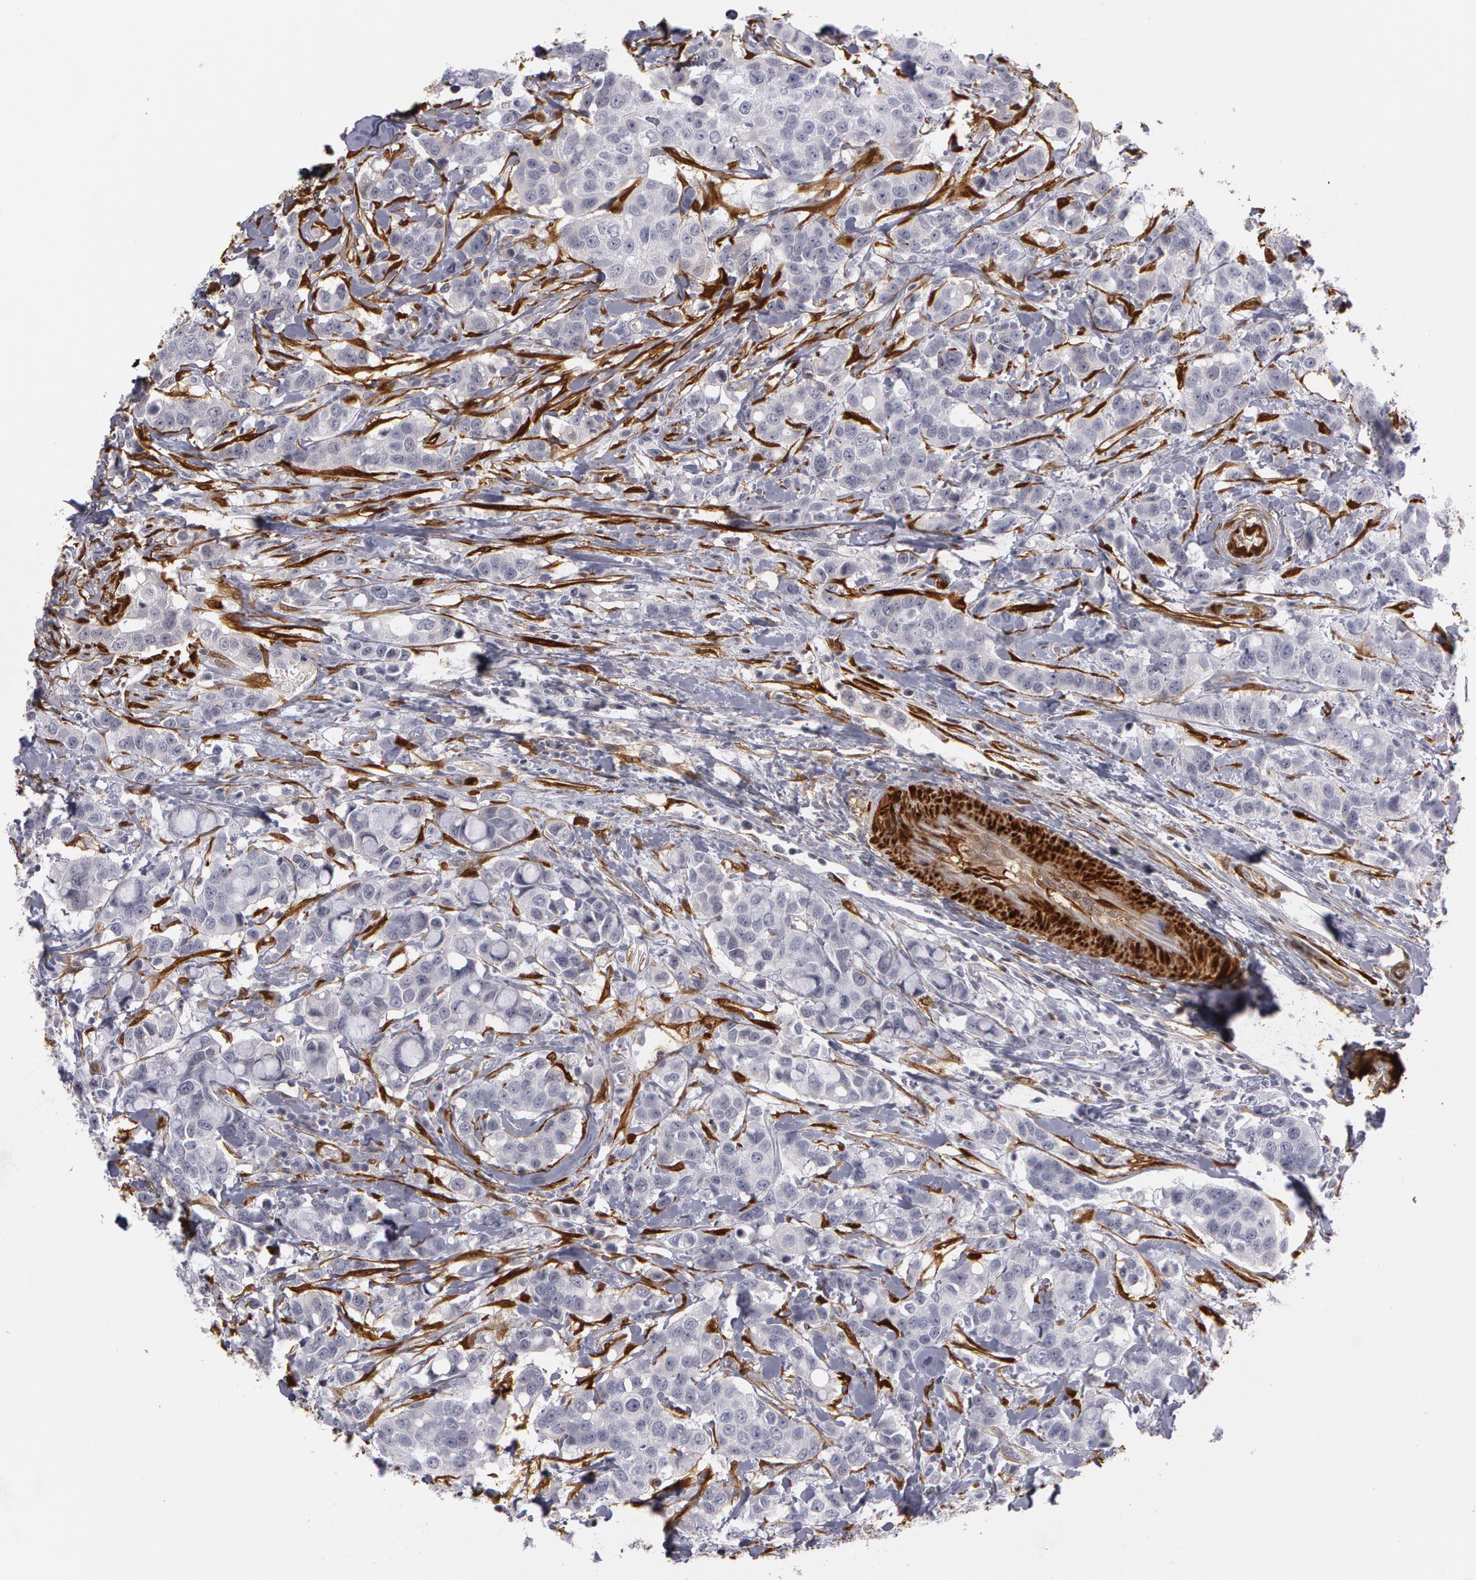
{"staining": {"intensity": "negative", "quantity": "none", "location": "none"}, "tissue": "breast cancer", "cell_type": "Tumor cells", "image_type": "cancer", "snomed": [{"axis": "morphology", "description": "Duct carcinoma"}, {"axis": "topography", "description": "Breast"}], "caption": "The IHC histopathology image has no significant staining in tumor cells of breast cancer tissue.", "gene": "TAGLN", "patient": {"sex": "female", "age": 27}}